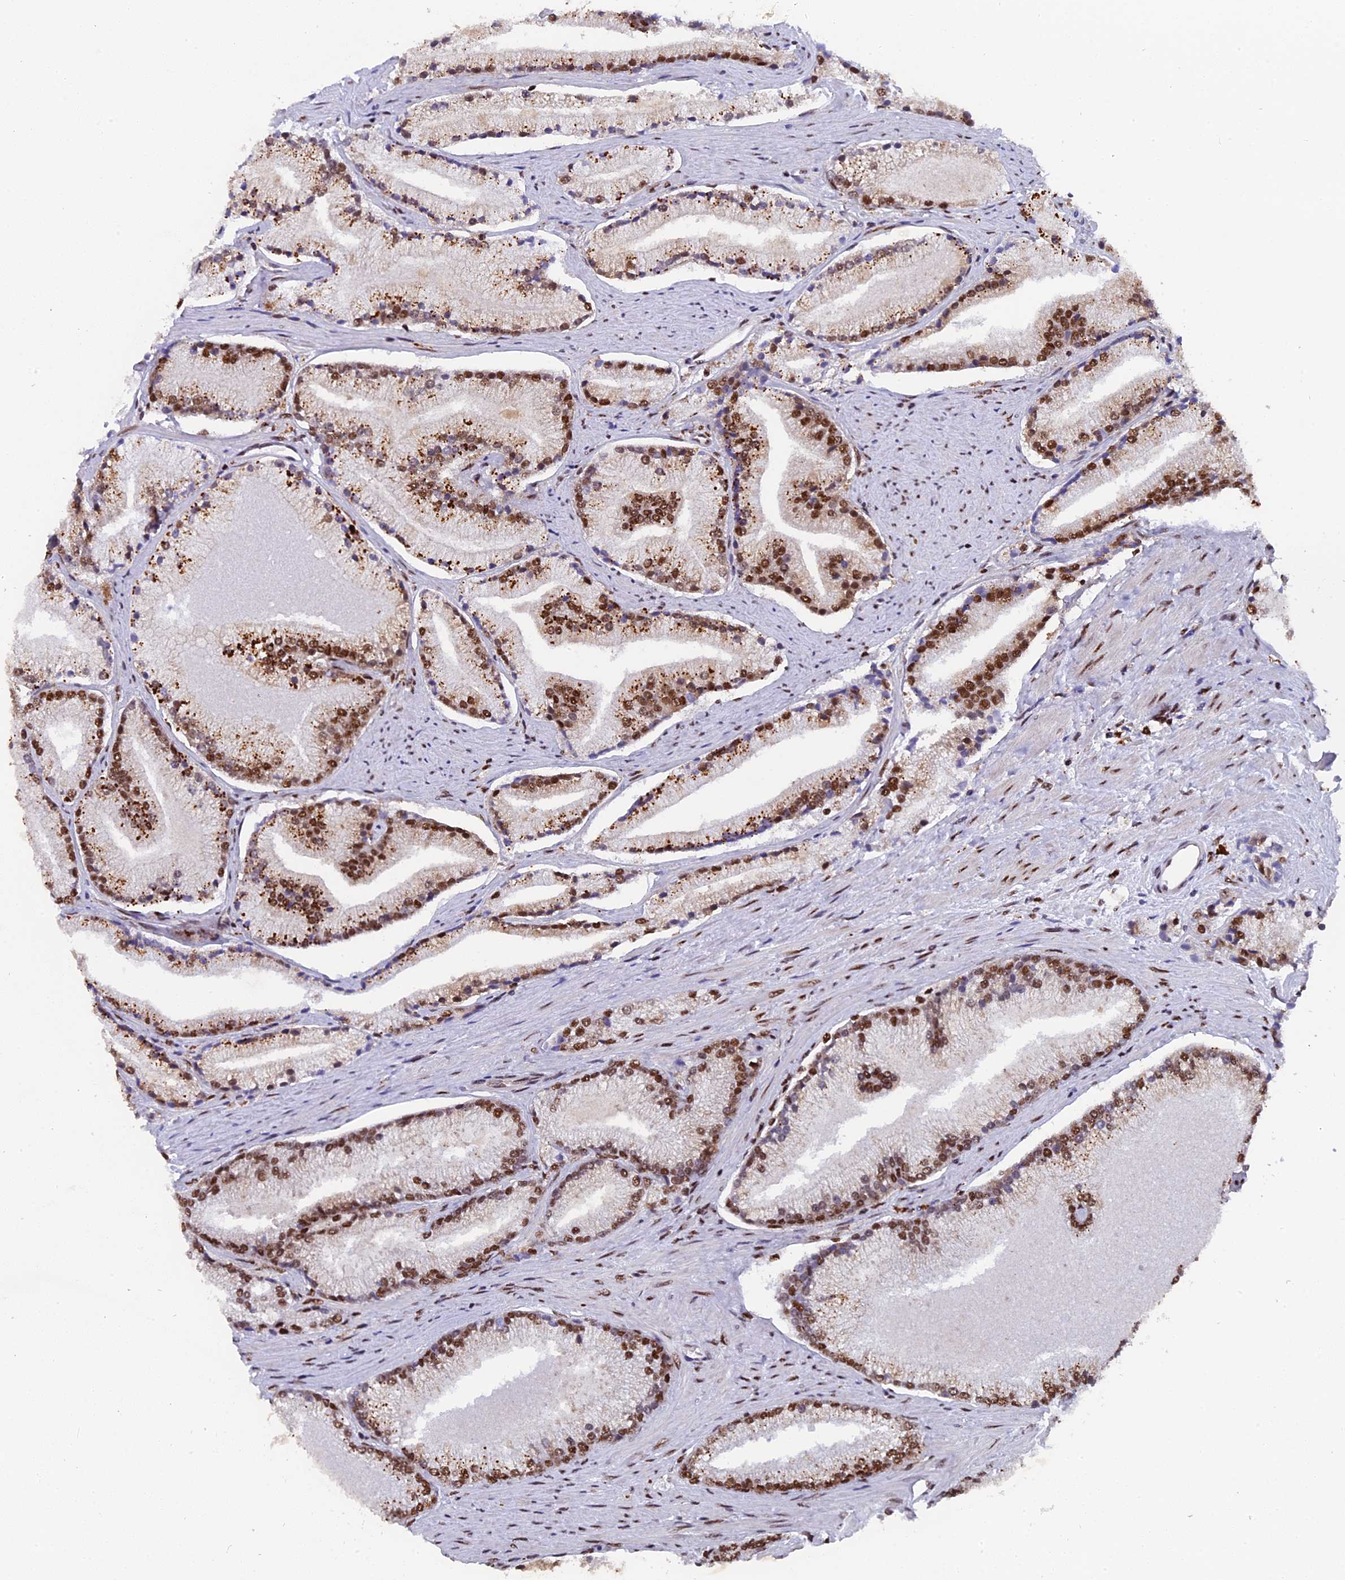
{"staining": {"intensity": "moderate", "quantity": ">75%", "location": "nuclear"}, "tissue": "prostate cancer", "cell_type": "Tumor cells", "image_type": "cancer", "snomed": [{"axis": "morphology", "description": "Adenocarcinoma, High grade"}, {"axis": "topography", "description": "Prostate"}], "caption": "This histopathology image exhibits immunohistochemistry (IHC) staining of high-grade adenocarcinoma (prostate), with medium moderate nuclear staining in about >75% of tumor cells.", "gene": "RAMAC", "patient": {"sex": "male", "age": 67}}